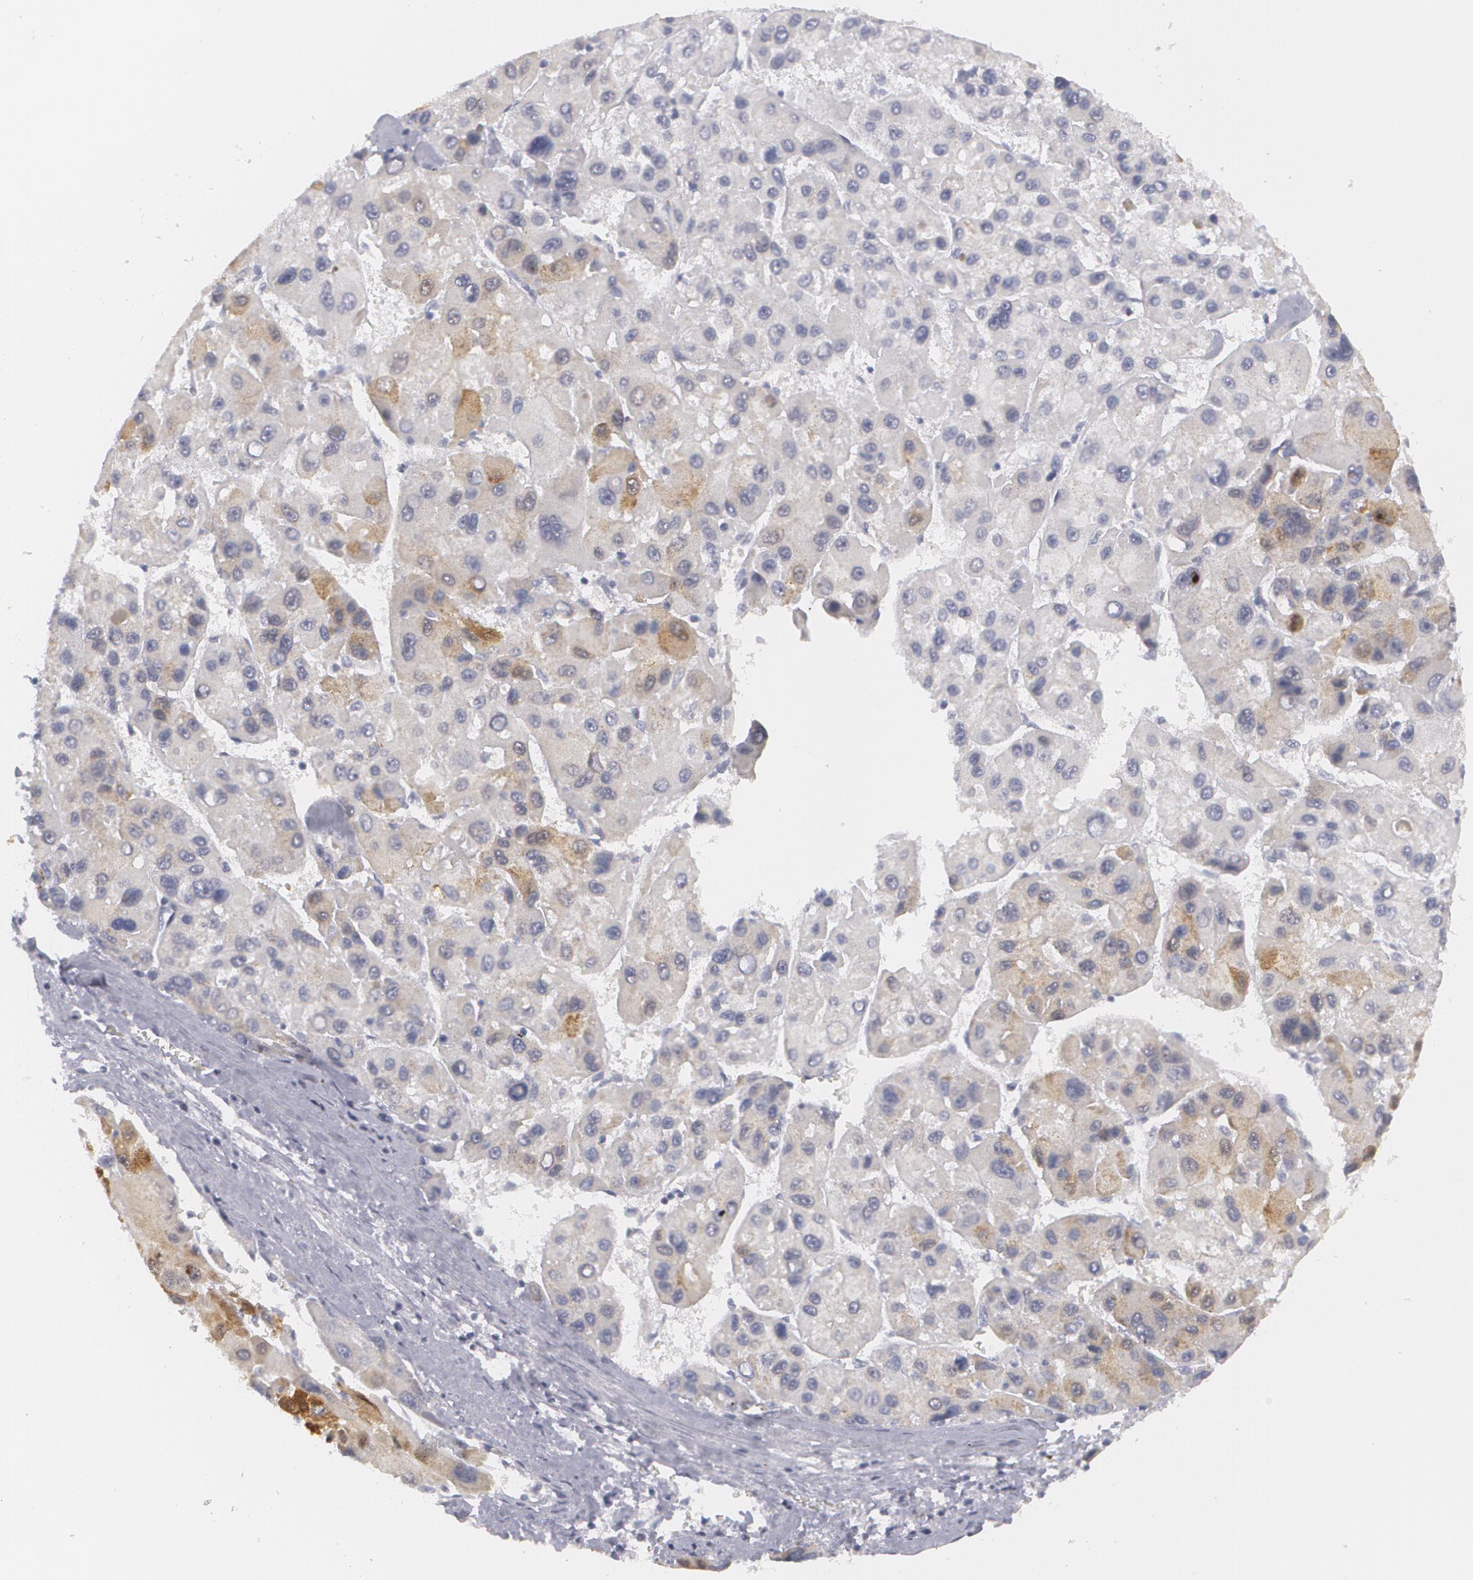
{"staining": {"intensity": "moderate", "quantity": "<25%", "location": "cytoplasmic/membranous"}, "tissue": "liver cancer", "cell_type": "Tumor cells", "image_type": "cancer", "snomed": [{"axis": "morphology", "description": "Carcinoma, Hepatocellular, NOS"}, {"axis": "topography", "description": "Liver"}], "caption": "Human liver hepatocellular carcinoma stained with a brown dye reveals moderate cytoplasmic/membranous positive expression in approximately <25% of tumor cells.", "gene": "MBNL3", "patient": {"sex": "male", "age": 64}}